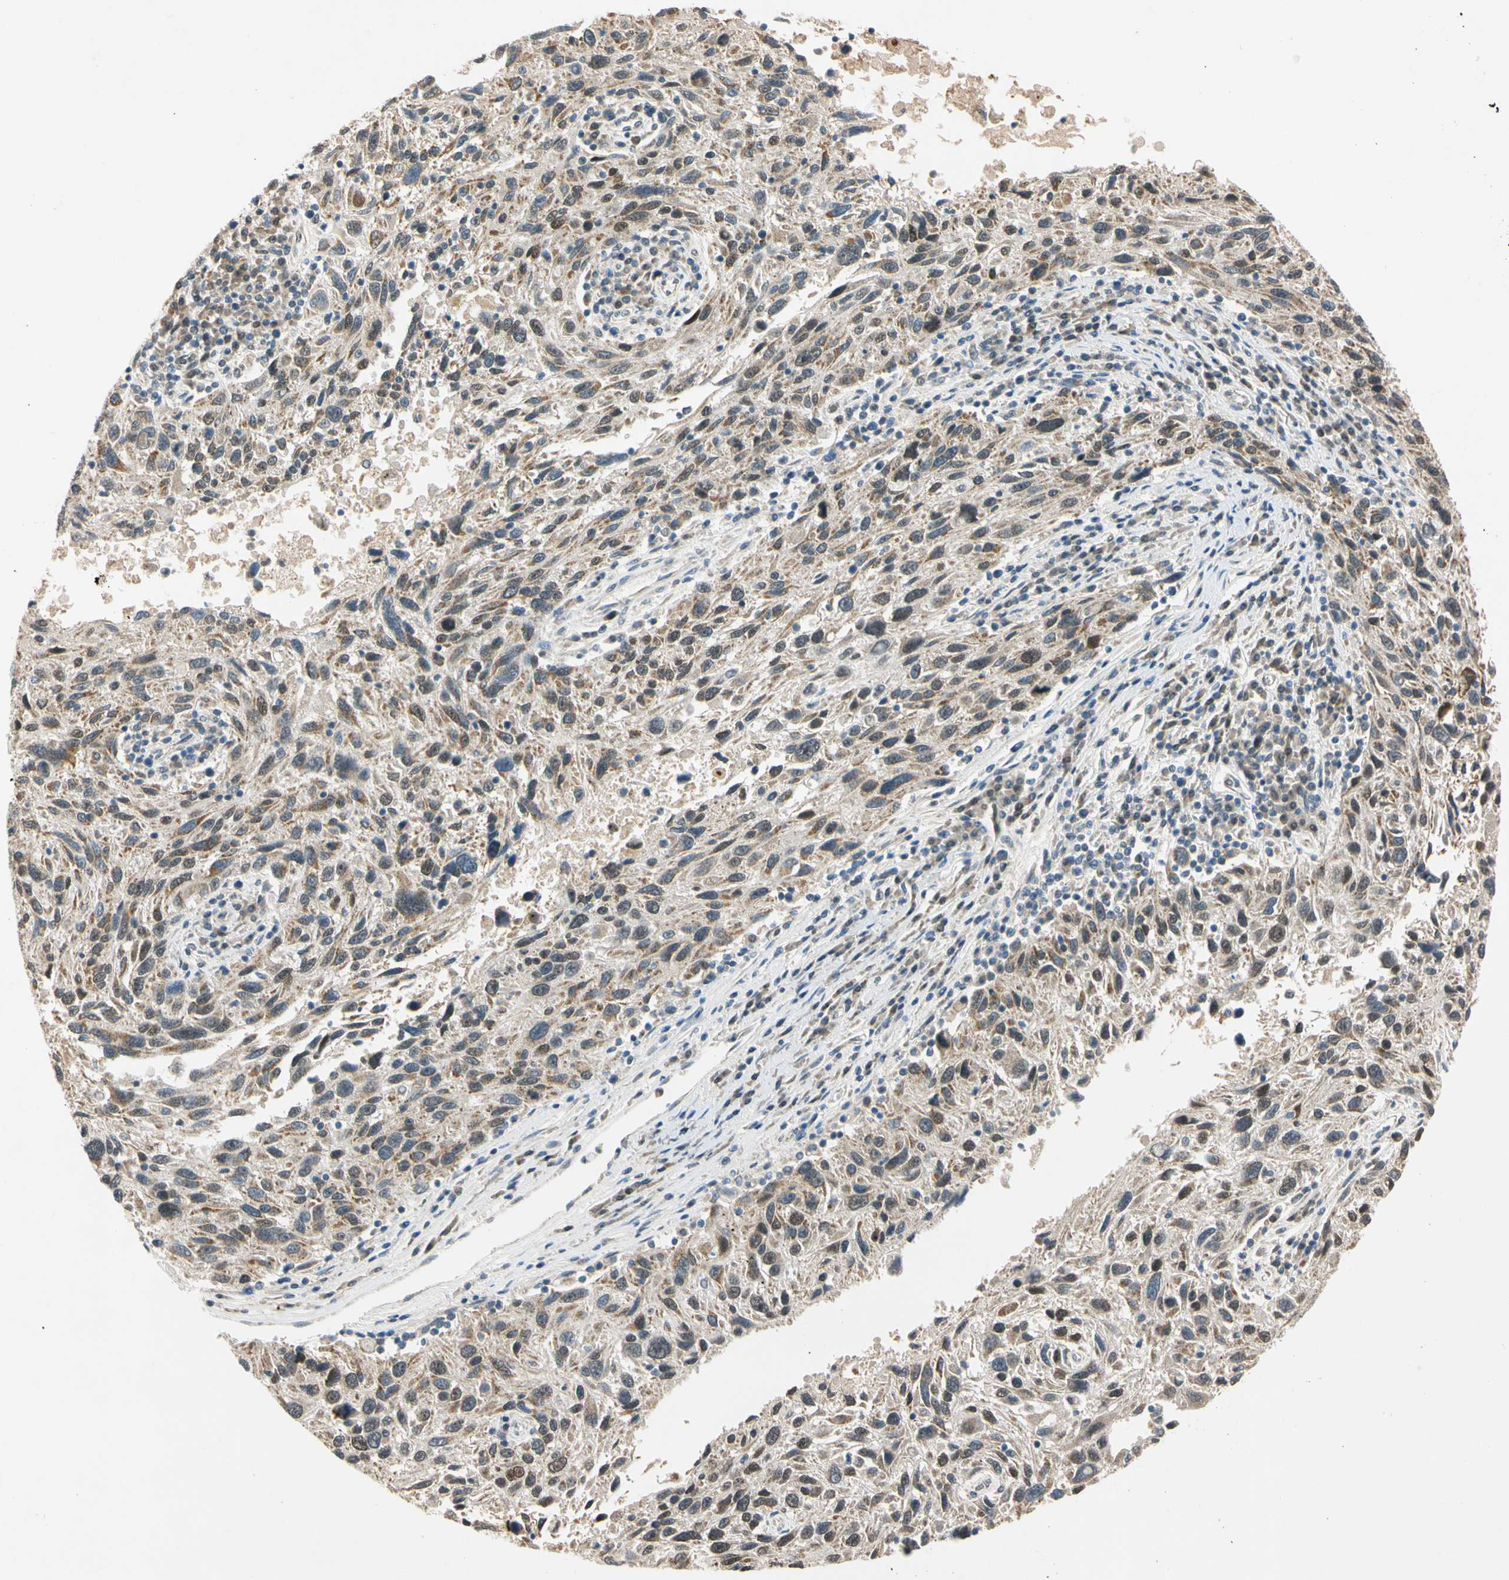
{"staining": {"intensity": "weak", "quantity": "25%-75%", "location": "cytoplasmic/membranous,nuclear"}, "tissue": "melanoma", "cell_type": "Tumor cells", "image_type": "cancer", "snomed": [{"axis": "morphology", "description": "Malignant melanoma, NOS"}, {"axis": "topography", "description": "Skin"}], "caption": "Malignant melanoma stained for a protein demonstrates weak cytoplasmic/membranous and nuclear positivity in tumor cells.", "gene": "RIOX2", "patient": {"sex": "male", "age": 53}}